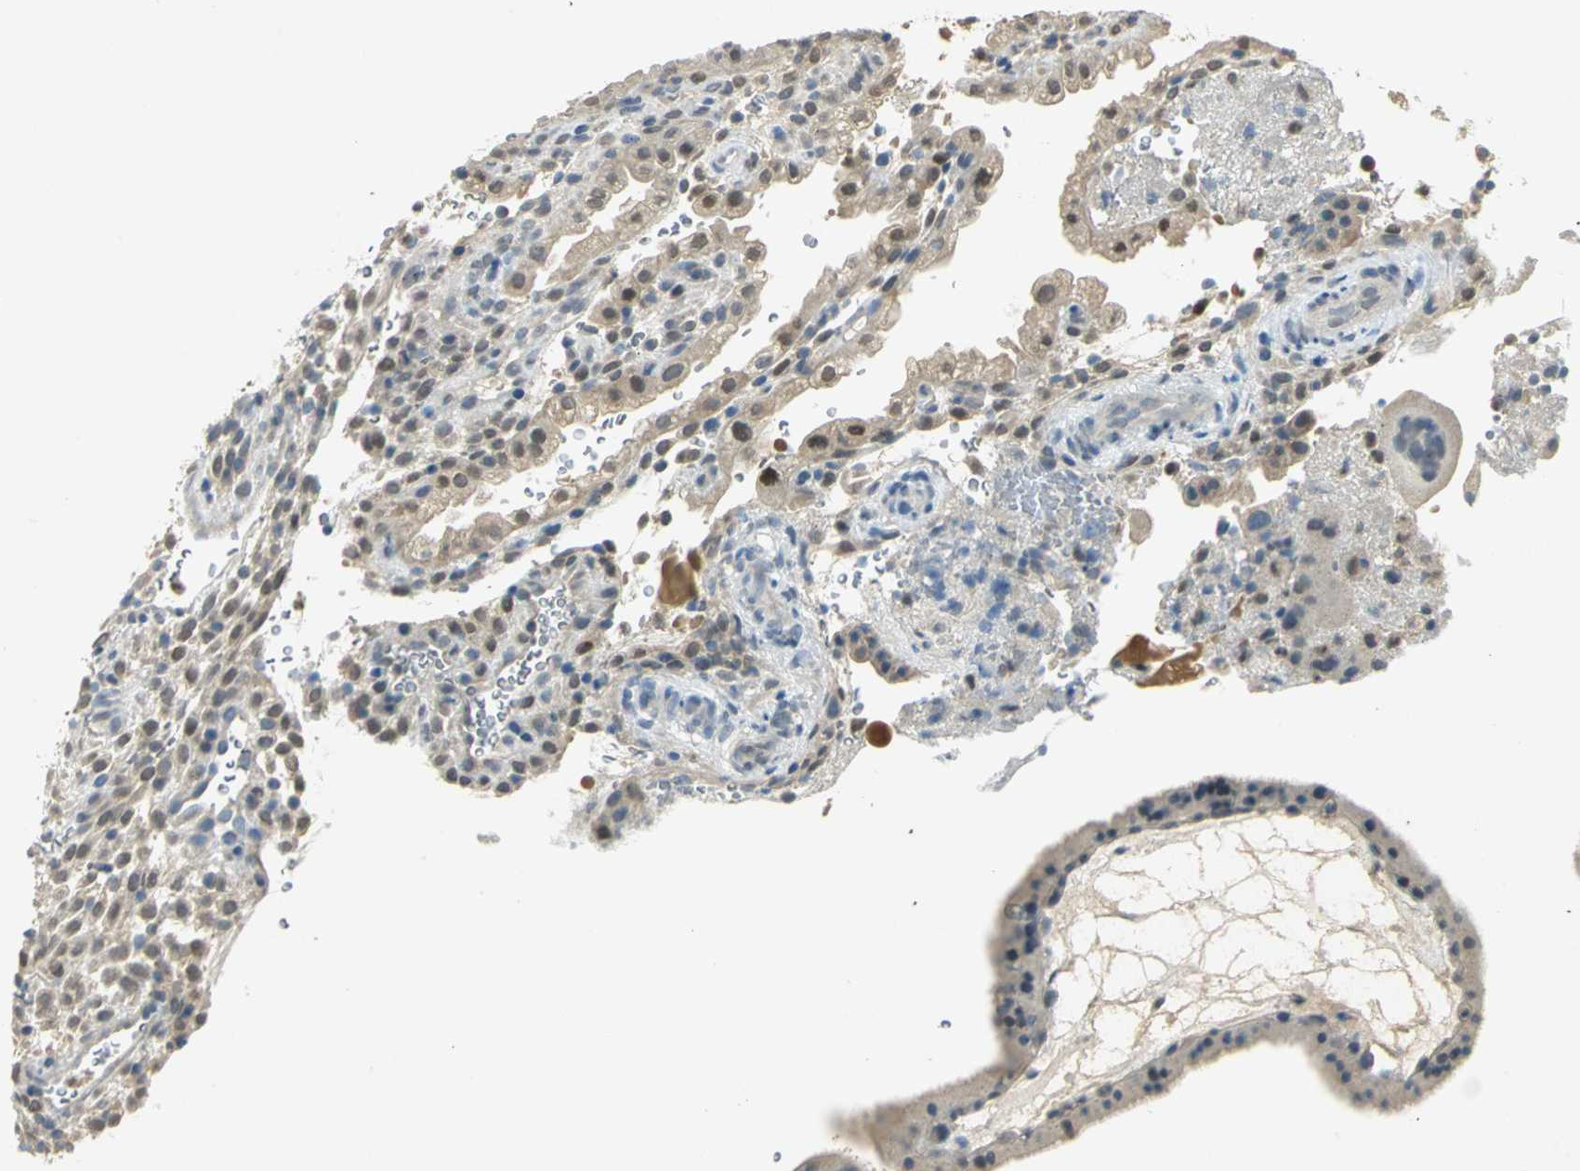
{"staining": {"intensity": "moderate", "quantity": "<25%", "location": "nuclear"}, "tissue": "placenta", "cell_type": "Trophoblastic cells", "image_type": "normal", "snomed": [{"axis": "morphology", "description": "Normal tissue, NOS"}, {"axis": "topography", "description": "Placenta"}], "caption": "An IHC image of normal tissue is shown. Protein staining in brown labels moderate nuclear positivity in placenta within trophoblastic cells. The staining is performed using DAB brown chromogen to label protein expression. The nuclei are counter-stained blue using hematoxylin.", "gene": "BIRC2", "patient": {"sex": "female", "age": 19}}